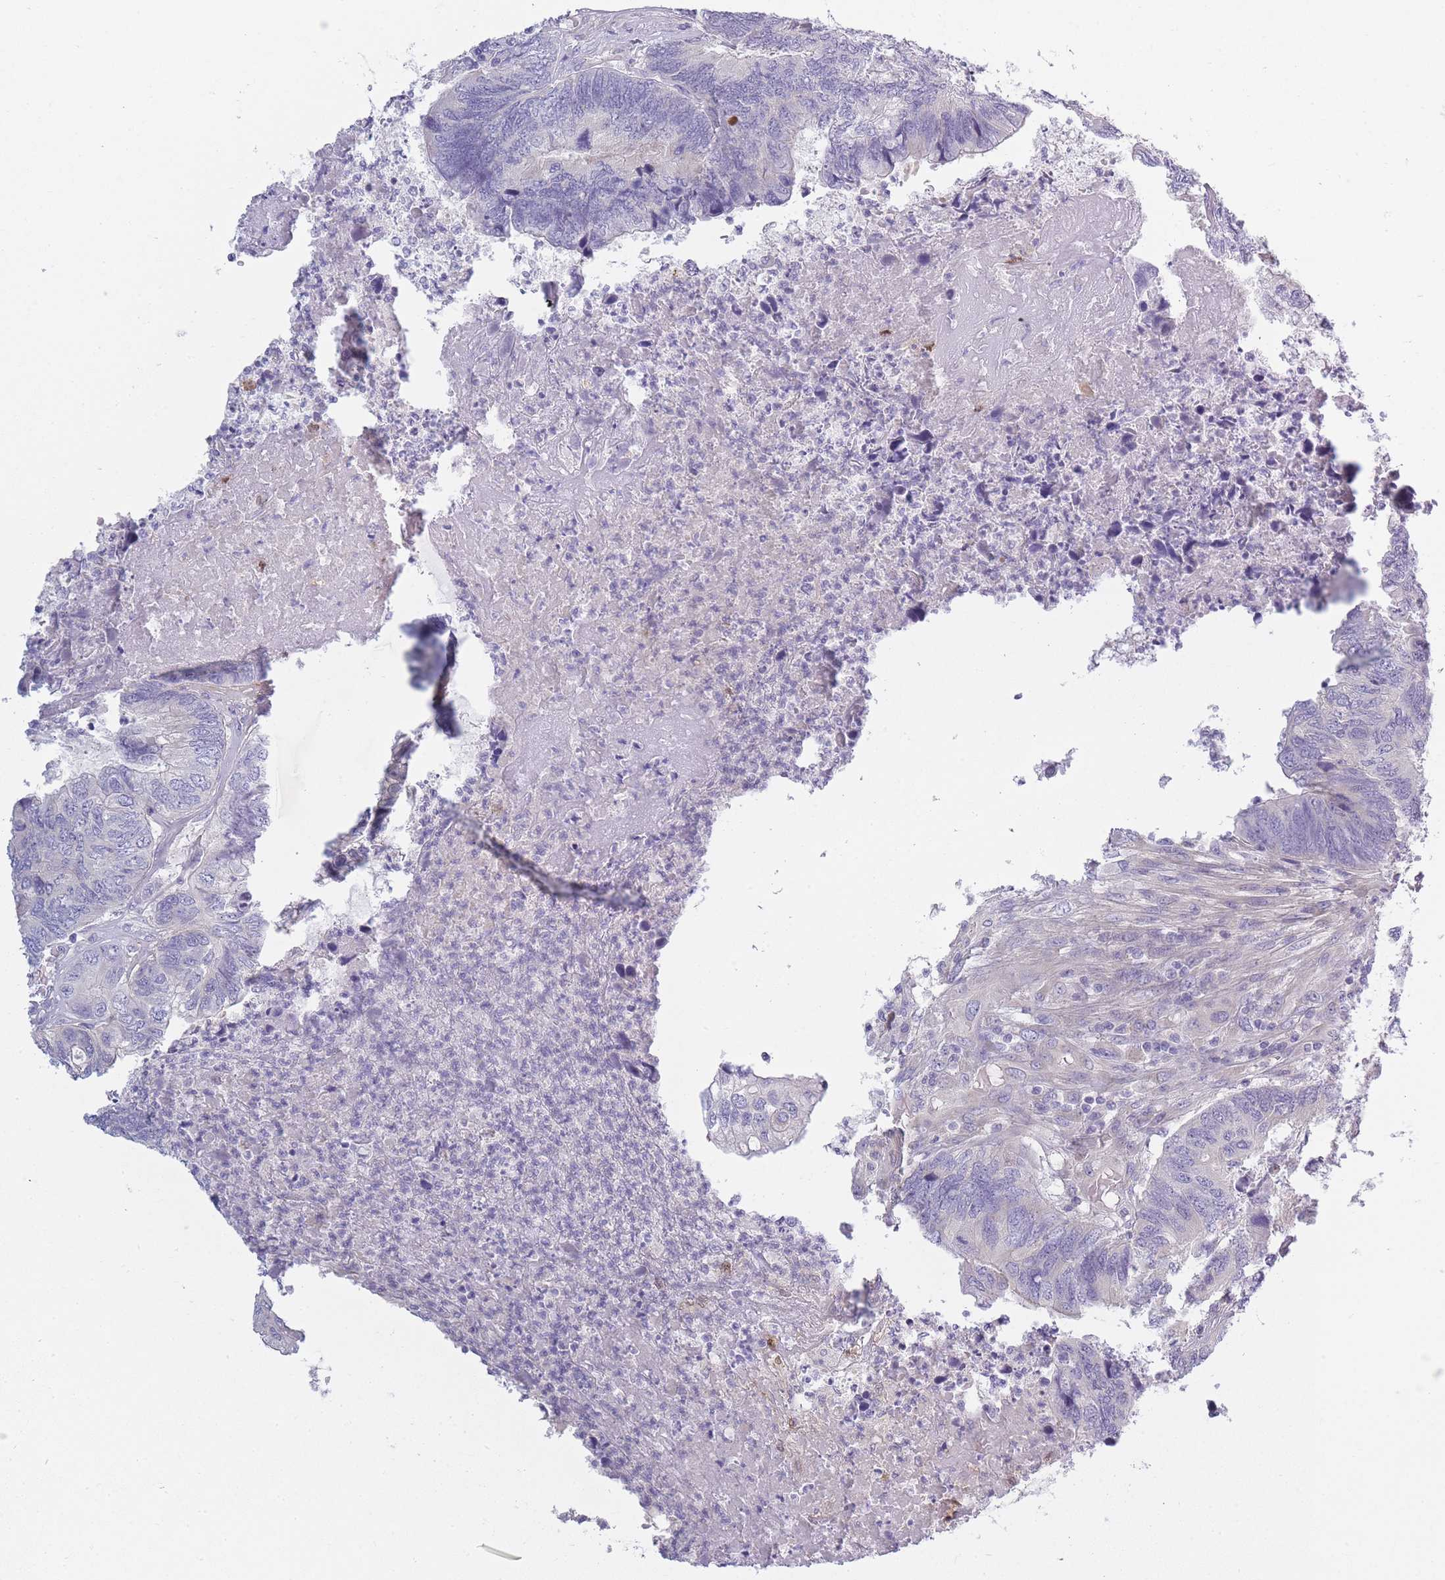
{"staining": {"intensity": "negative", "quantity": "none", "location": "none"}, "tissue": "colorectal cancer", "cell_type": "Tumor cells", "image_type": "cancer", "snomed": [{"axis": "morphology", "description": "Adenocarcinoma, NOS"}, {"axis": "topography", "description": "Colon"}], "caption": "Human colorectal adenocarcinoma stained for a protein using immunohistochemistry (IHC) reveals no expression in tumor cells.", "gene": "AP3M2", "patient": {"sex": "female", "age": 67}}